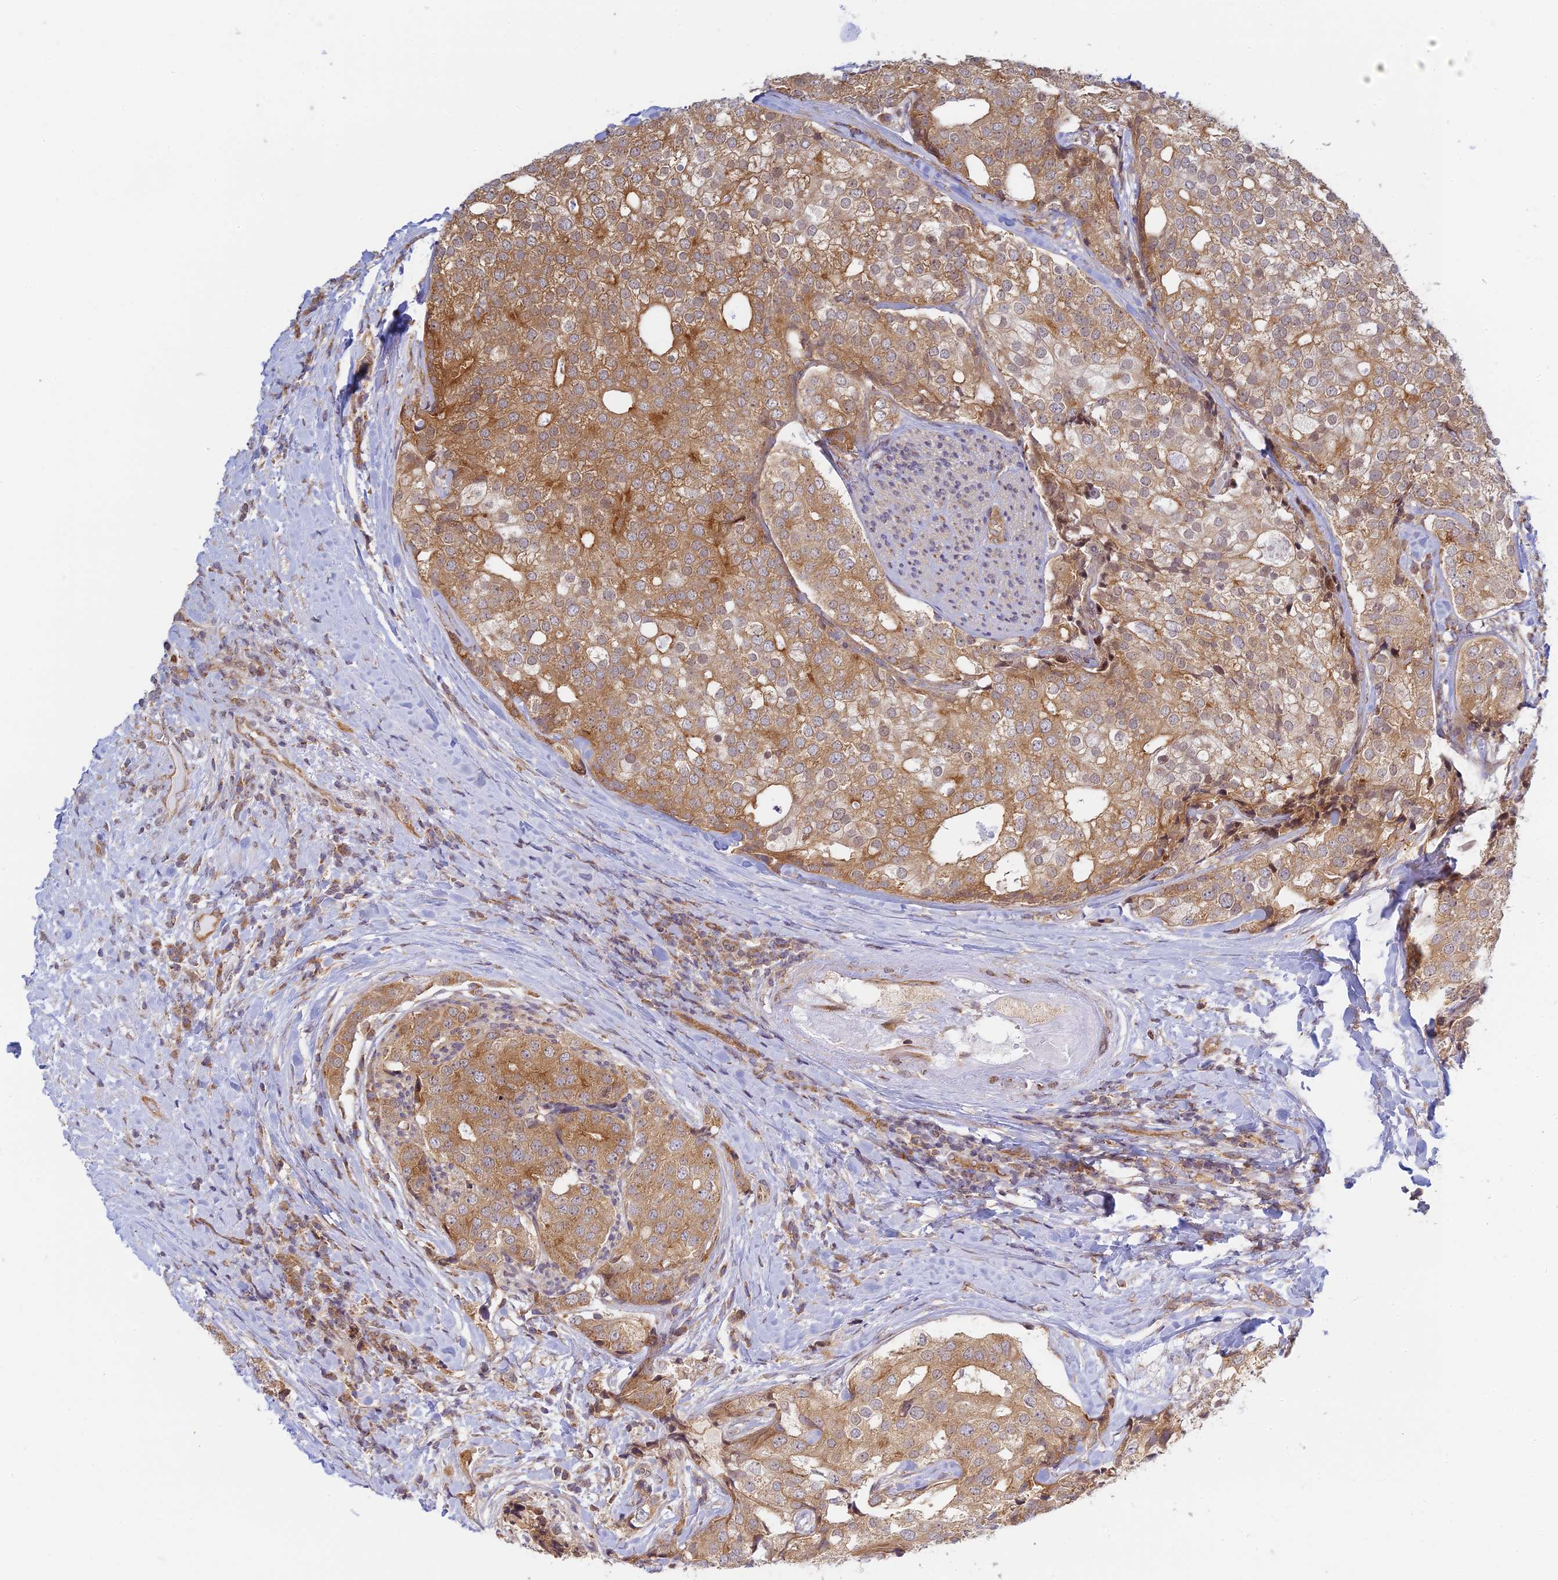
{"staining": {"intensity": "moderate", "quantity": ">75%", "location": "cytoplasmic/membranous"}, "tissue": "prostate cancer", "cell_type": "Tumor cells", "image_type": "cancer", "snomed": [{"axis": "morphology", "description": "Adenocarcinoma, High grade"}, {"axis": "topography", "description": "Prostate"}], "caption": "Immunohistochemical staining of prostate adenocarcinoma (high-grade) exhibits medium levels of moderate cytoplasmic/membranous protein staining in about >75% of tumor cells. The staining is performed using DAB (3,3'-diaminobenzidine) brown chromogen to label protein expression. The nuclei are counter-stained blue using hematoxylin.", "gene": "HOOK2", "patient": {"sex": "male", "age": 49}}